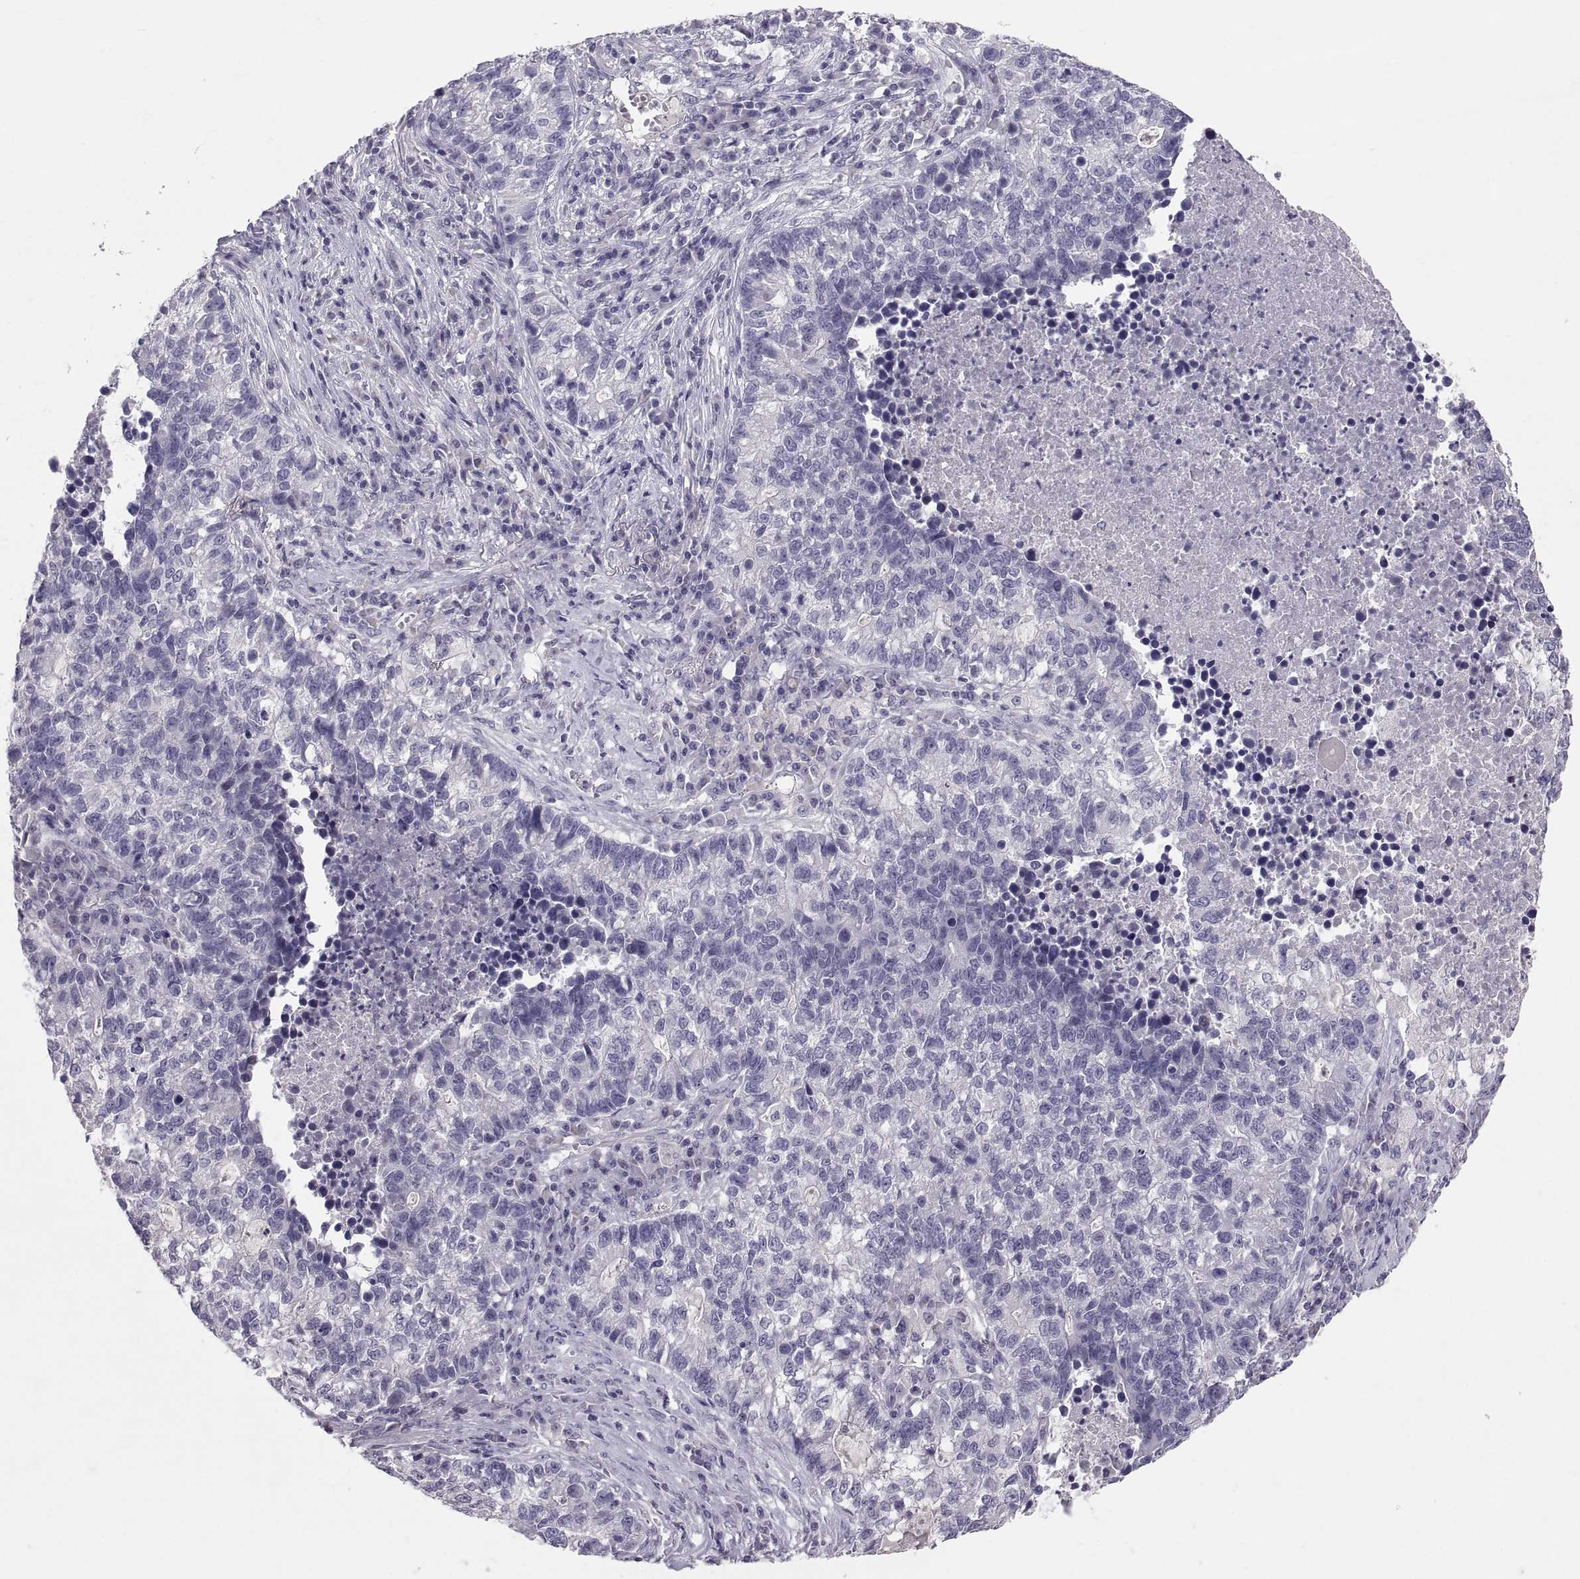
{"staining": {"intensity": "negative", "quantity": "none", "location": "none"}, "tissue": "lung cancer", "cell_type": "Tumor cells", "image_type": "cancer", "snomed": [{"axis": "morphology", "description": "Adenocarcinoma, NOS"}, {"axis": "topography", "description": "Lung"}], "caption": "Micrograph shows no protein positivity in tumor cells of lung cancer (adenocarcinoma) tissue.", "gene": "PTN", "patient": {"sex": "male", "age": 57}}